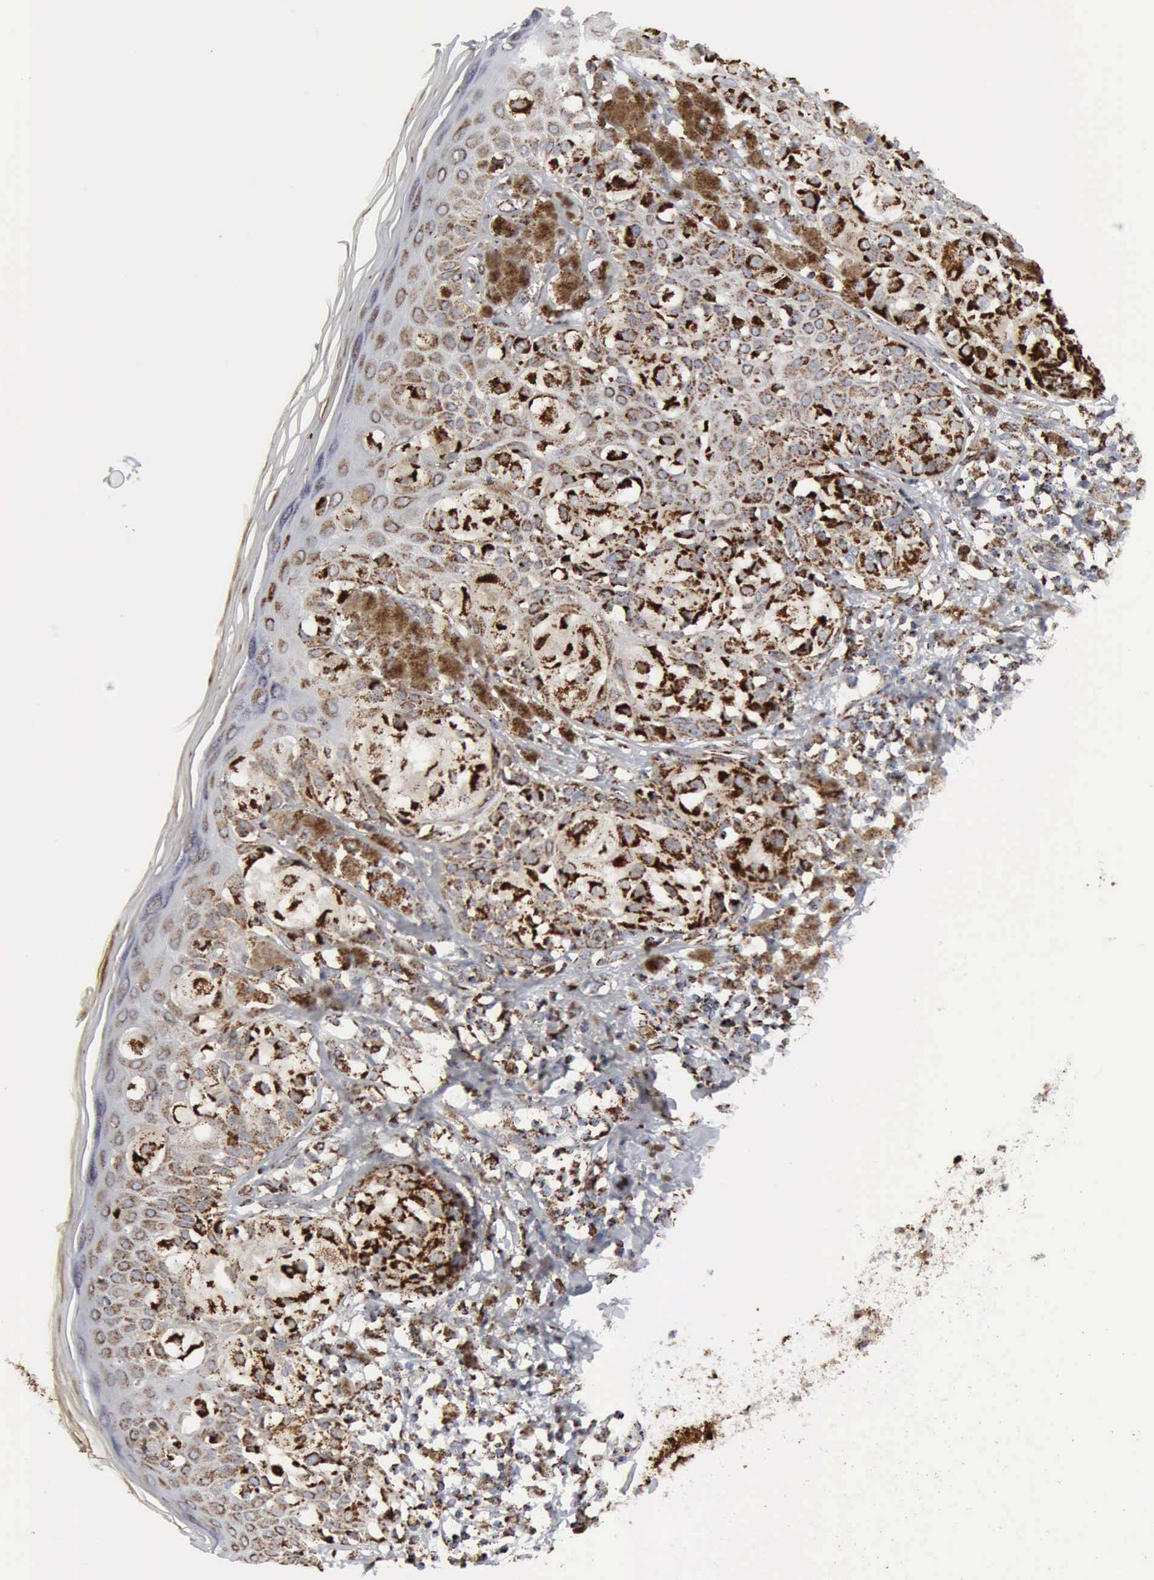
{"staining": {"intensity": "strong", "quantity": ">75%", "location": "cytoplasmic/membranous"}, "tissue": "melanoma", "cell_type": "Tumor cells", "image_type": "cancer", "snomed": [{"axis": "morphology", "description": "Malignant melanoma, NOS"}, {"axis": "topography", "description": "Skin"}], "caption": "Immunohistochemical staining of malignant melanoma reveals high levels of strong cytoplasmic/membranous protein expression in about >75% of tumor cells. The staining was performed using DAB (3,3'-diaminobenzidine), with brown indicating positive protein expression. Nuclei are stained blue with hematoxylin.", "gene": "ACO2", "patient": {"sex": "female", "age": 55}}